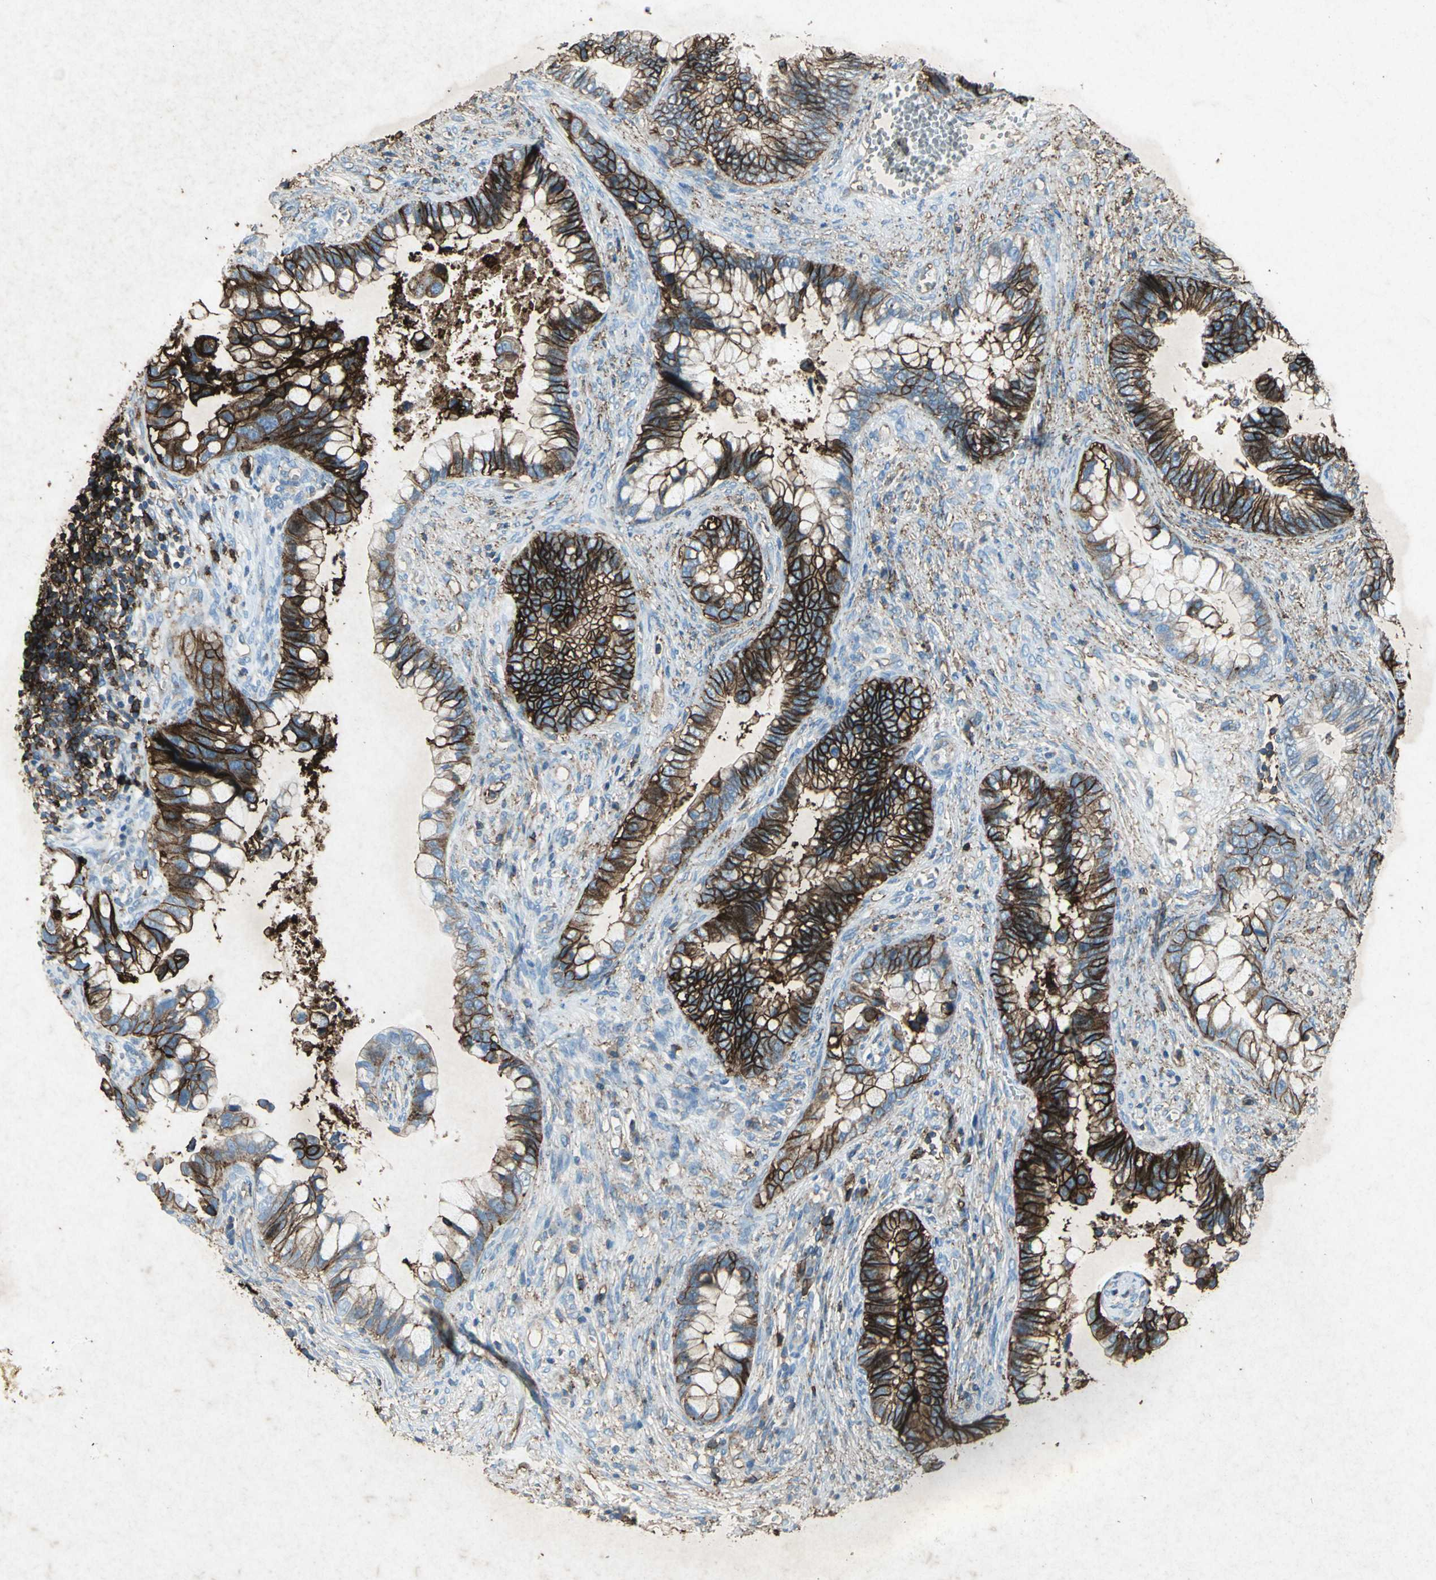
{"staining": {"intensity": "strong", "quantity": ">75%", "location": "cytoplasmic/membranous"}, "tissue": "cervical cancer", "cell_type": "Tumor cells", "image_type": "cancer", "snomed": [{"axis": "morphology", "description": "Adenocarcinoma, NOS"}, {"axis": "topography", "description": "Cervix"}], "caption": "Tumor cells exhibit high levels of strong cytoplasmic/membranous positivity in approximately >75% of cells in human cervical cancer. (DAB (3,3'-diaminobenzidine) = brown stain, brightfield microscopy at high magnification).", "gene": "CCR6", "patient": {"sex": "female", "age": 44}}